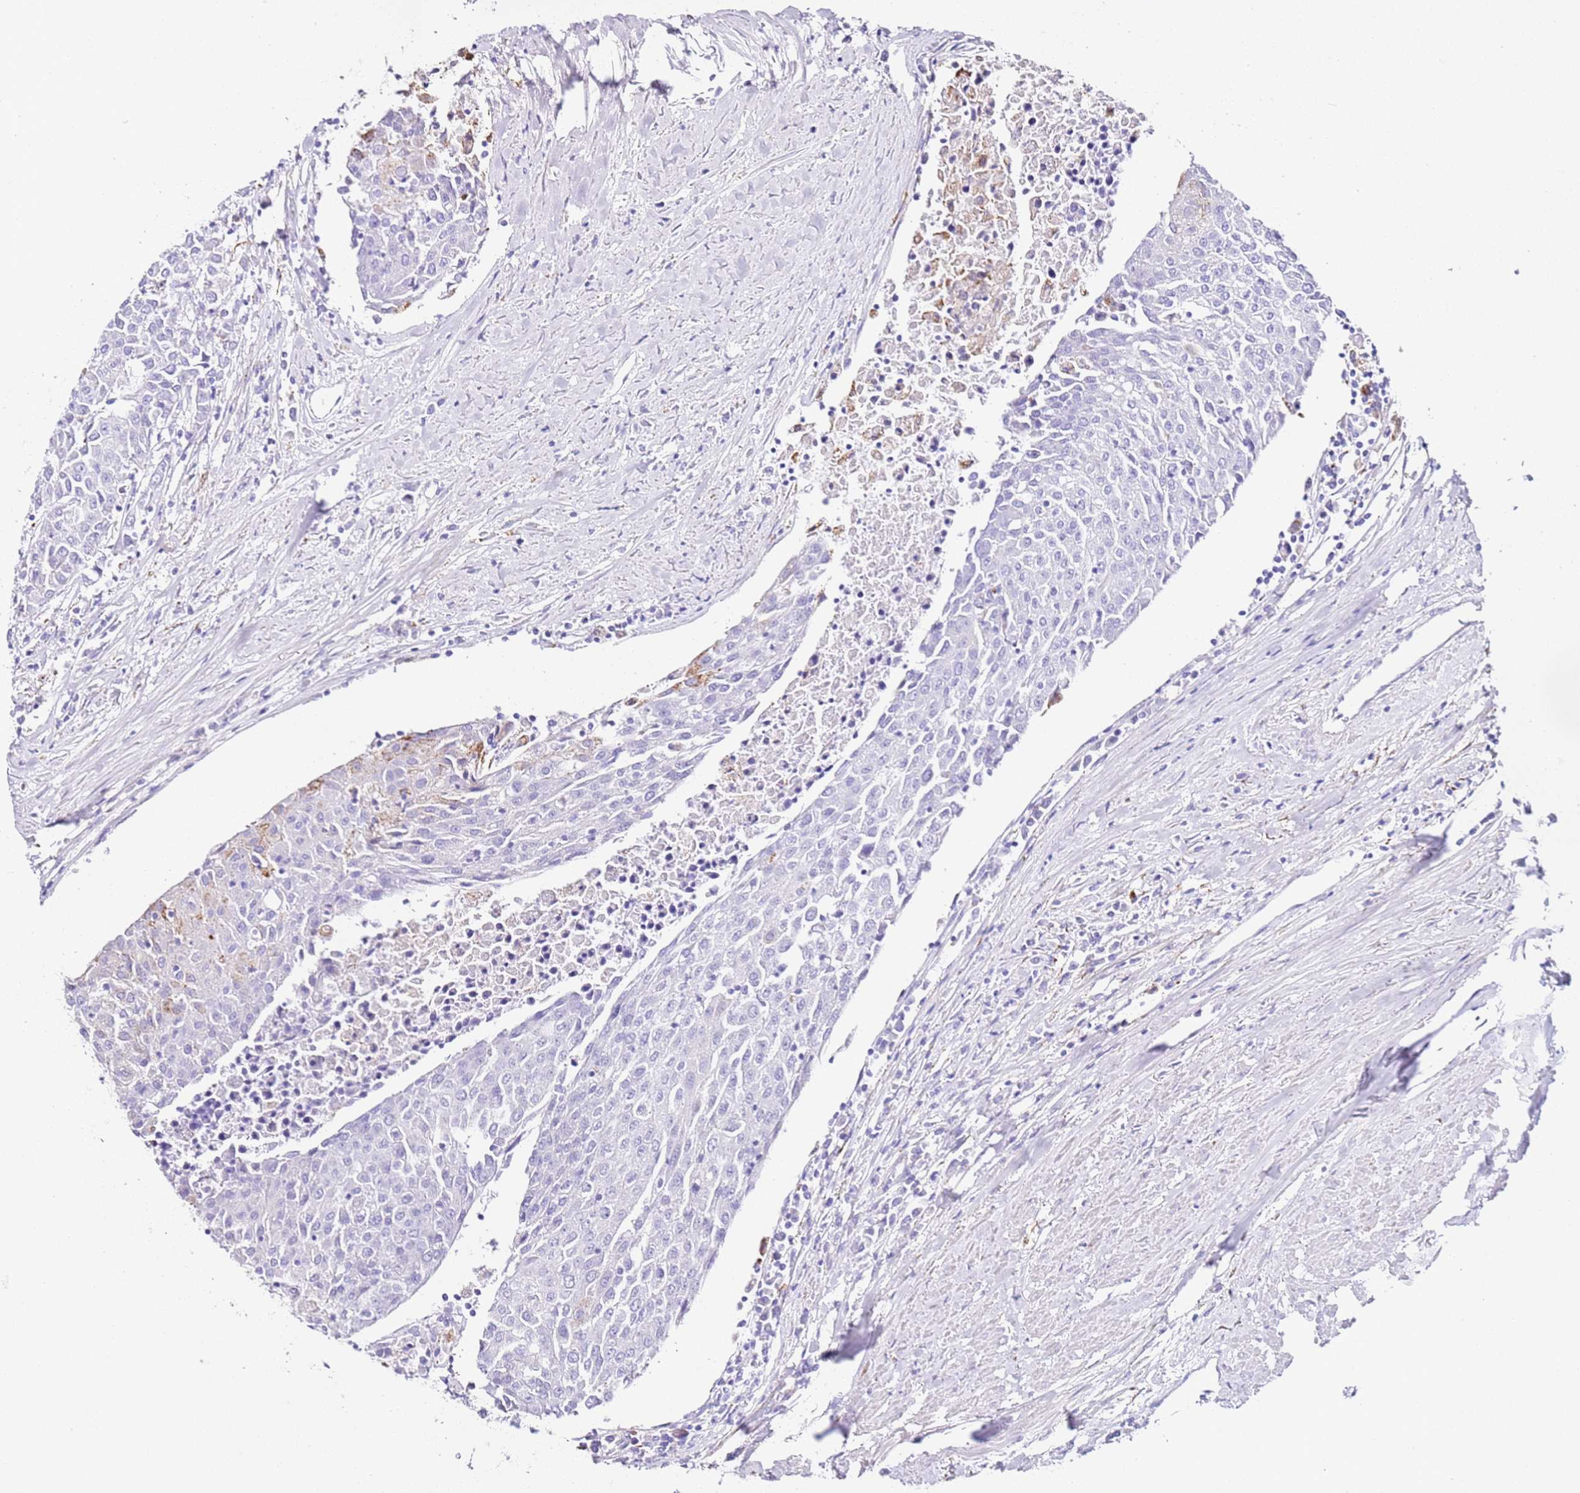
{"staining": {"intensity": "negative", "quantity": "none", "location": "none"}, "tissue": "urothelial cancer", "cell_type": "Tumor cells", "image_type": "cancer", "snomed": [{"axis": "morphology", "description": "Urothelial carcinoma, High grade"}, {"axis": "topography", "description": "Urinary bladder"}], "caption": "Immunohistochemistry image of neoplastic tissue: human urothelial cancer stained with DAB reveals no significant protein staining in tumor cells.", "gene": "PTBP2", "patient": {"sex": "female", "age": 85}}